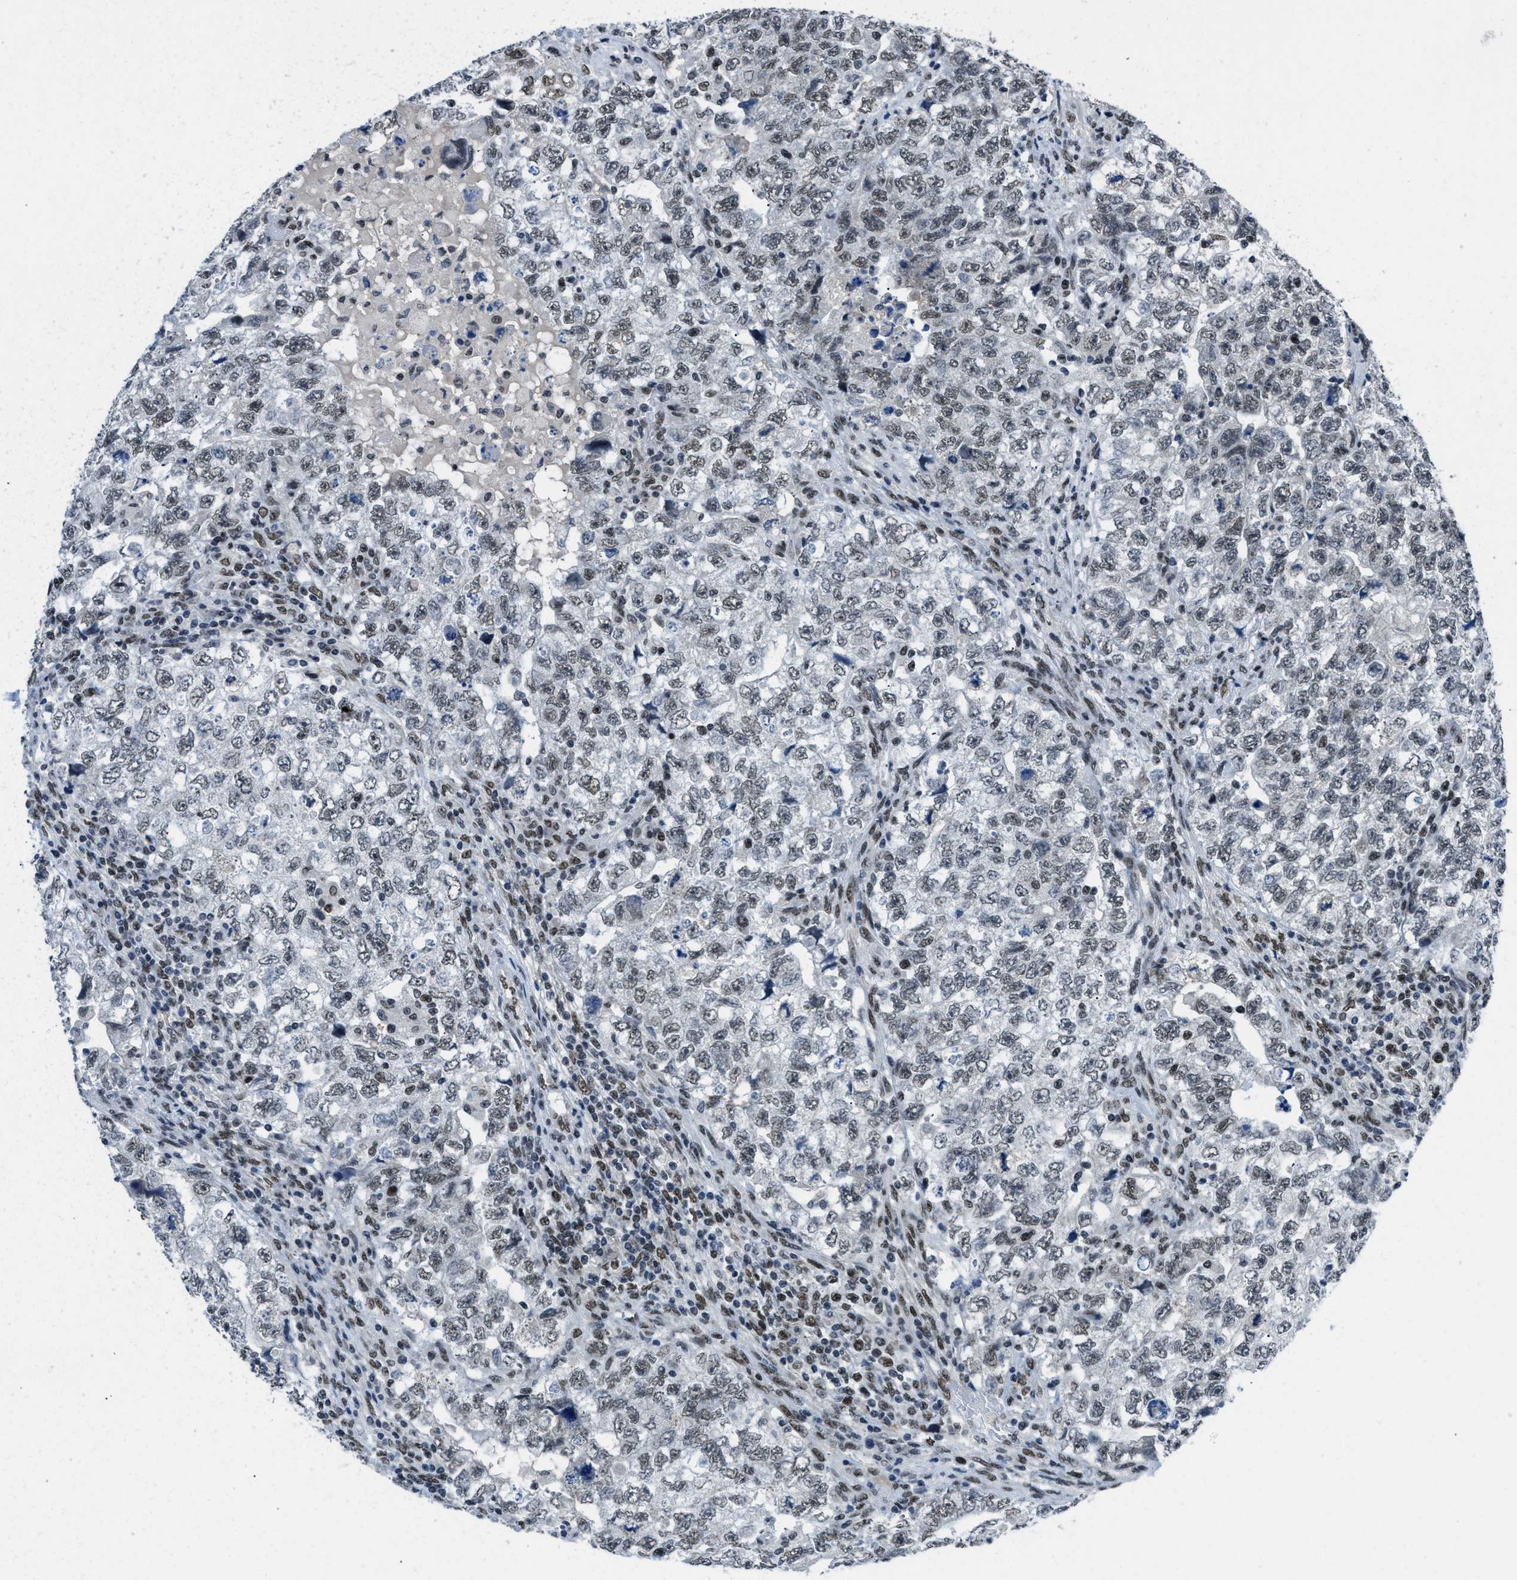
{"staining": {"intensity": "weak", "quantity": ">75%", "location": "nuclear"}, "tissue": "testis cancer", "cell_type": "Tumor cells", "image_type": "cancer", "snomed": [{"axis": "morphology", "description": "Carcinoma, Embryonal, NOS"}, {"axis": "topography", "description": "Testis"}], "caption": "This is a photomicrograph of immunohistochemistry (IHC) staining of testis cancer (embryonal carcinoma), which shows weak staining in the nuclear of tumor cells.", "gene": "GATAD2B", "patient": {"sex": "male", "age": 36}}